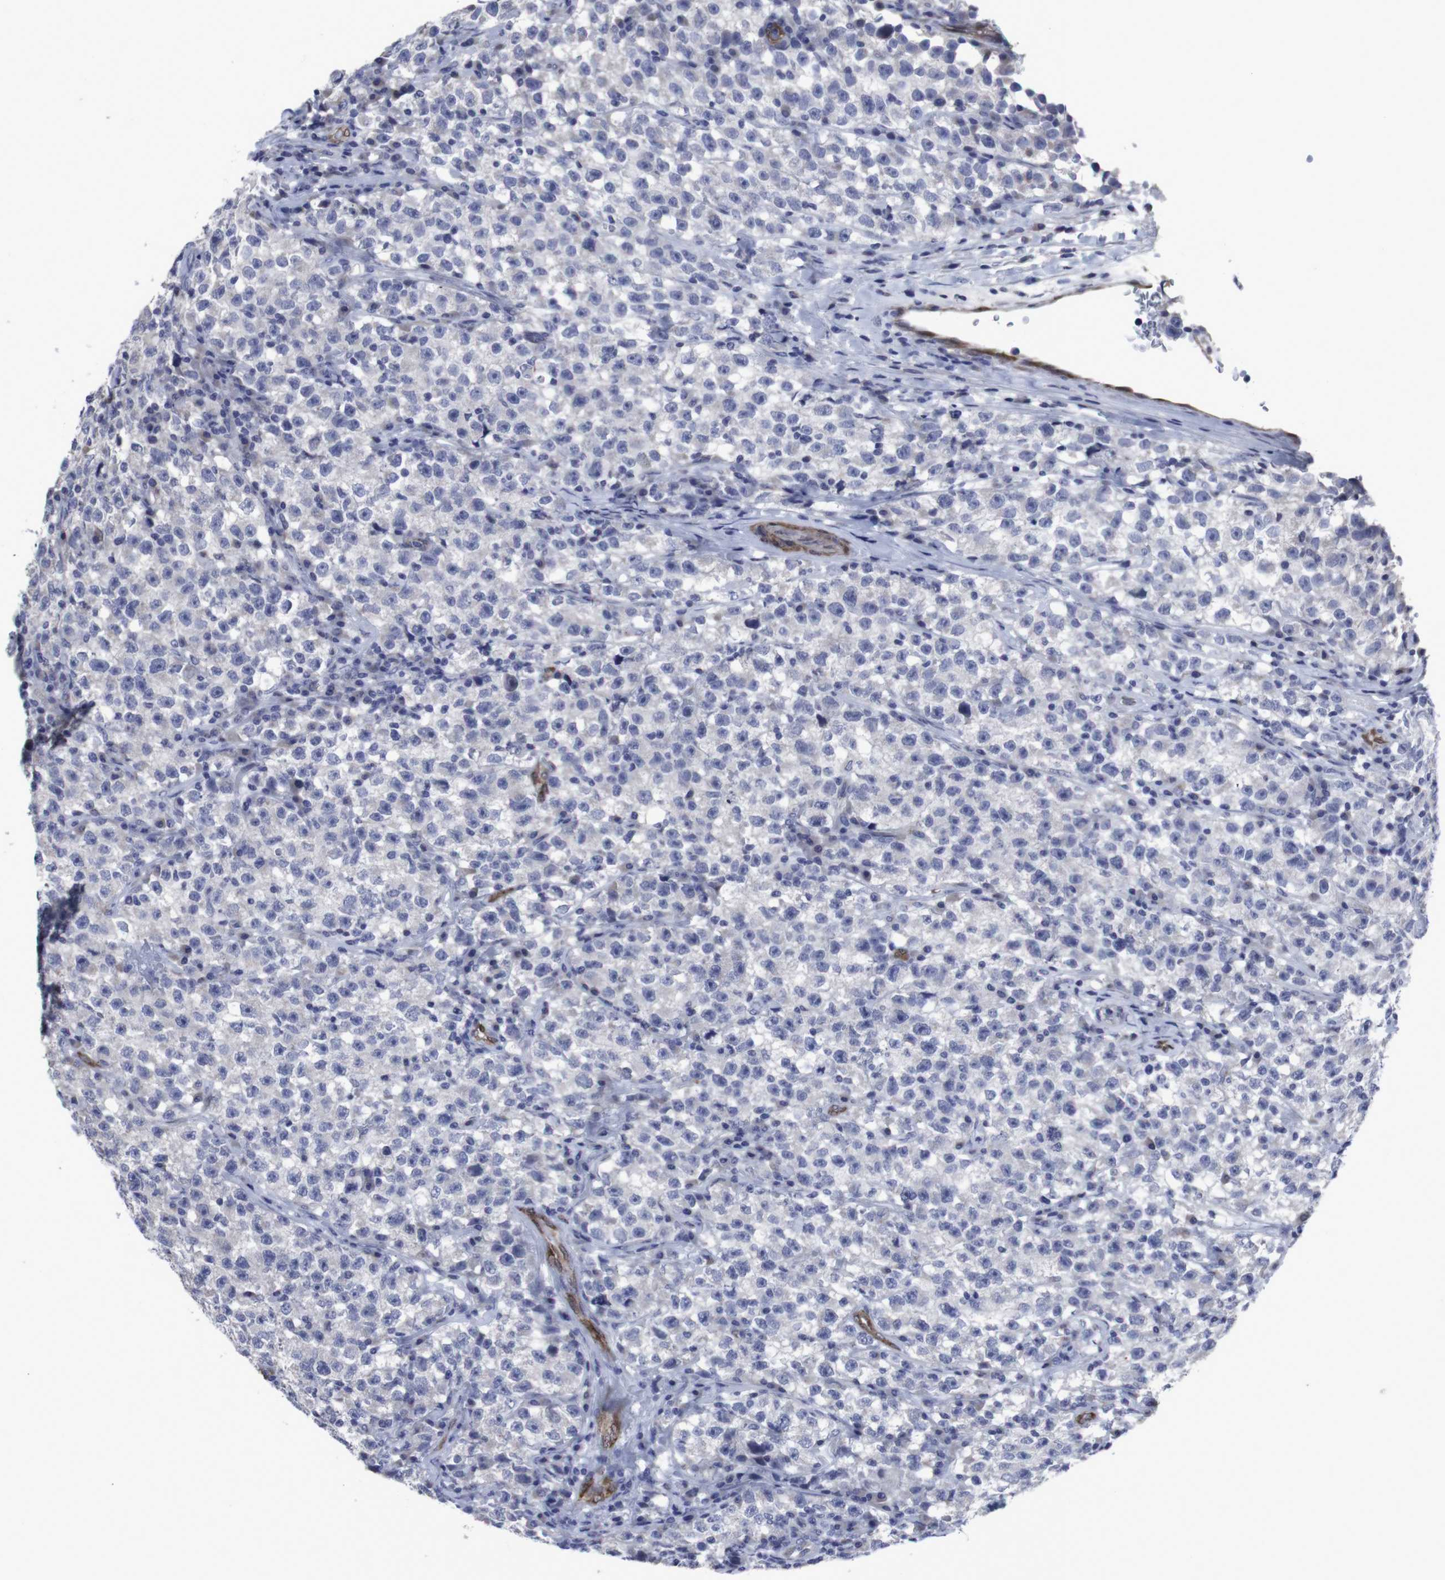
{"staining": {"intensity": "negative", "quantity": "none", "location": "none"}, "tissue": "testis cancer", "cell_type": "Tumor cells", "image_type": "cancer", "snomed": [{"axis": "morphology", "description": "Seminoma, NOS"}, {"axis": "topography", "description": "Testis"}], "caption": "A micrograph of human testis seminoma is negative for staining in tumor cells.", "gene": "SNCG", "patient": {"sex": "male", "age": 22}}